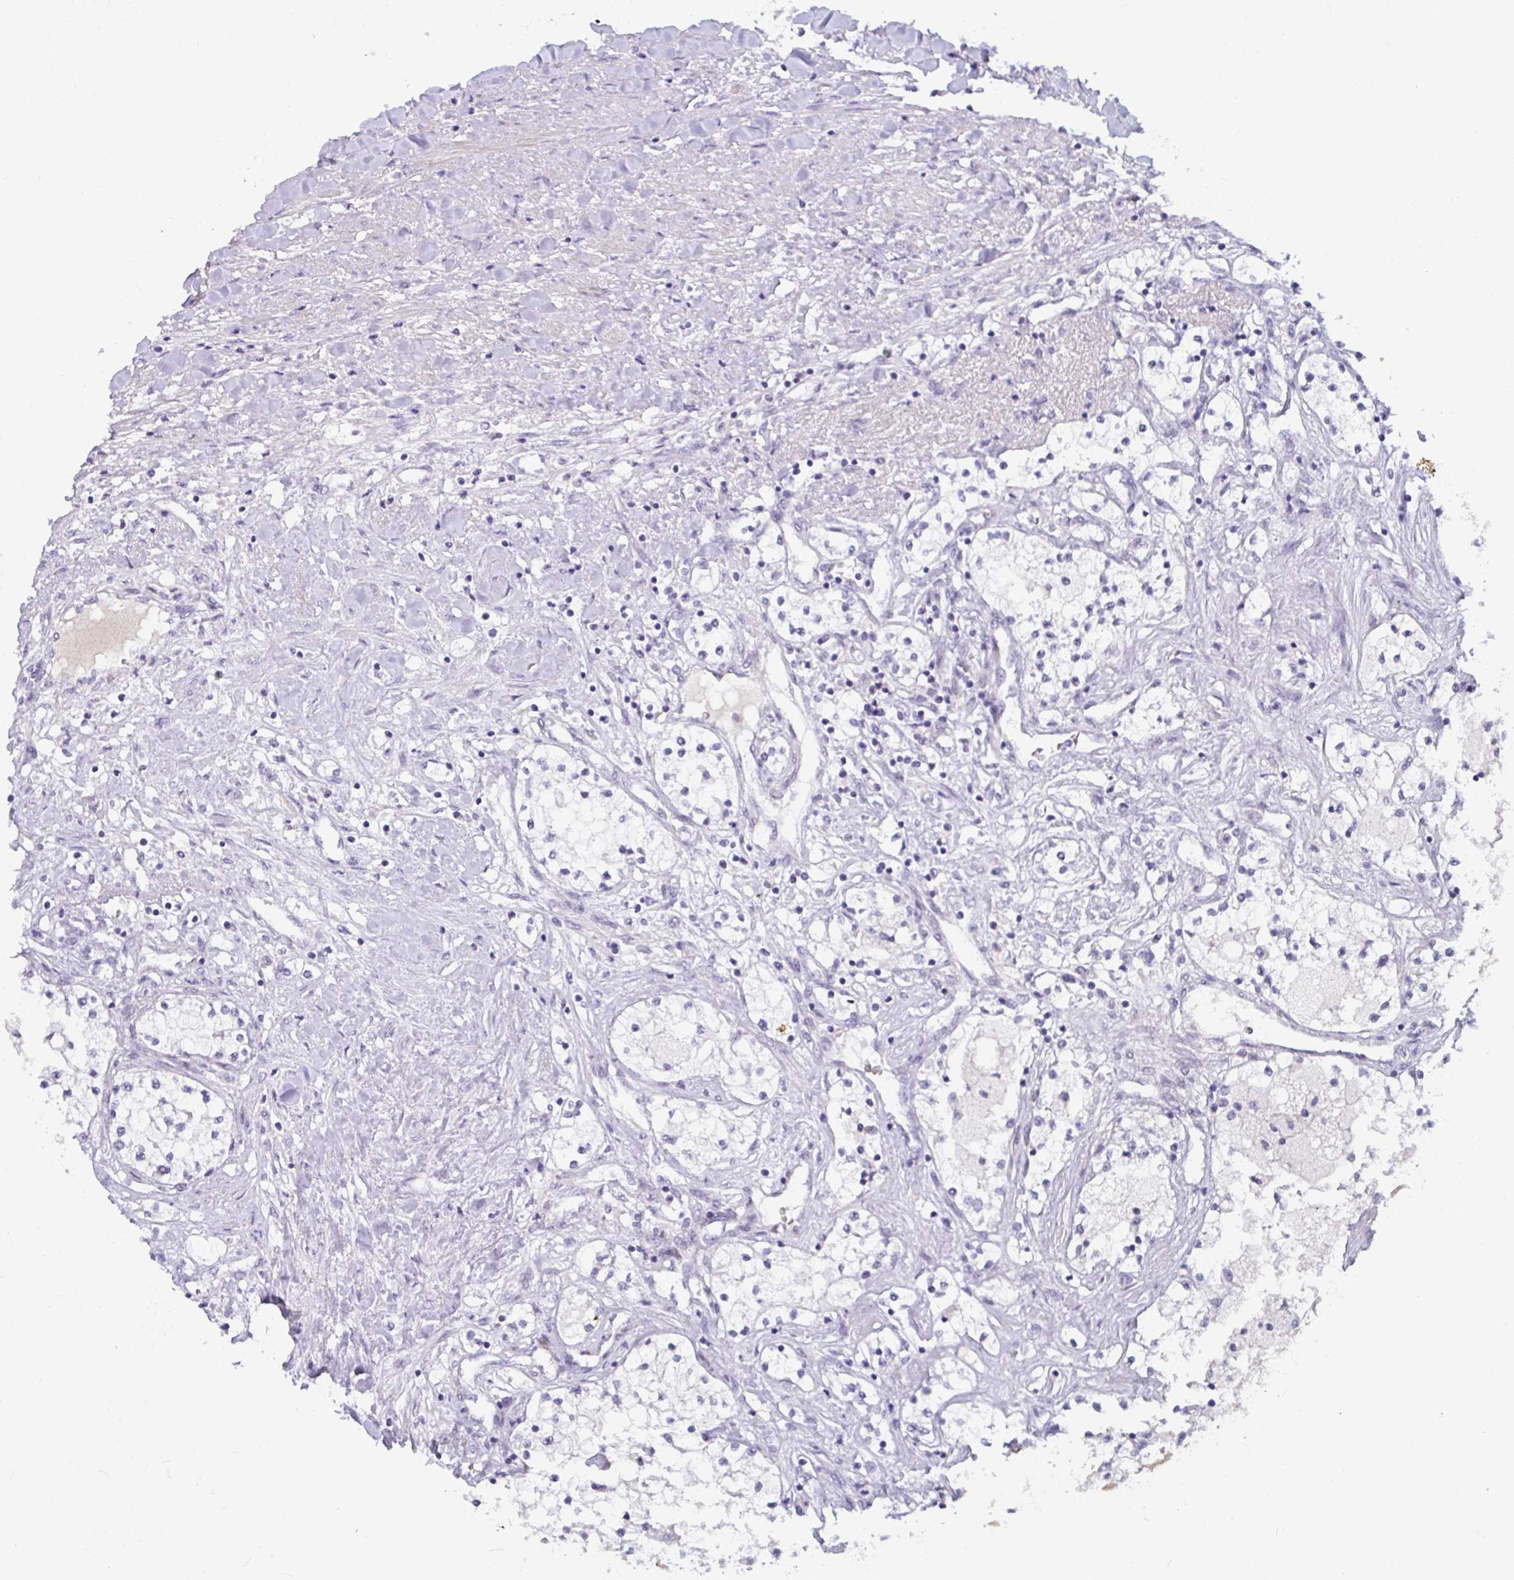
{"staining": {"intensity": "negative", "quantity": "none", "location": "none"}, "tissue": "renal cancer", "cell_type": "Tumor cells", "image_type": "cancer", "snomed": [{"axis": "morphology", "description": "Adenocarcinoma, NOS"}, {"axis": "topography", "description": "Kidney"}], "caption": "Immunohistochemistry image of human adenocarcinoma (renal) stained for a protein (brown), which demonstrates no staining in tumor cells.", "gene": "NPY", "patient": {"sex": "male", "age": 68}}